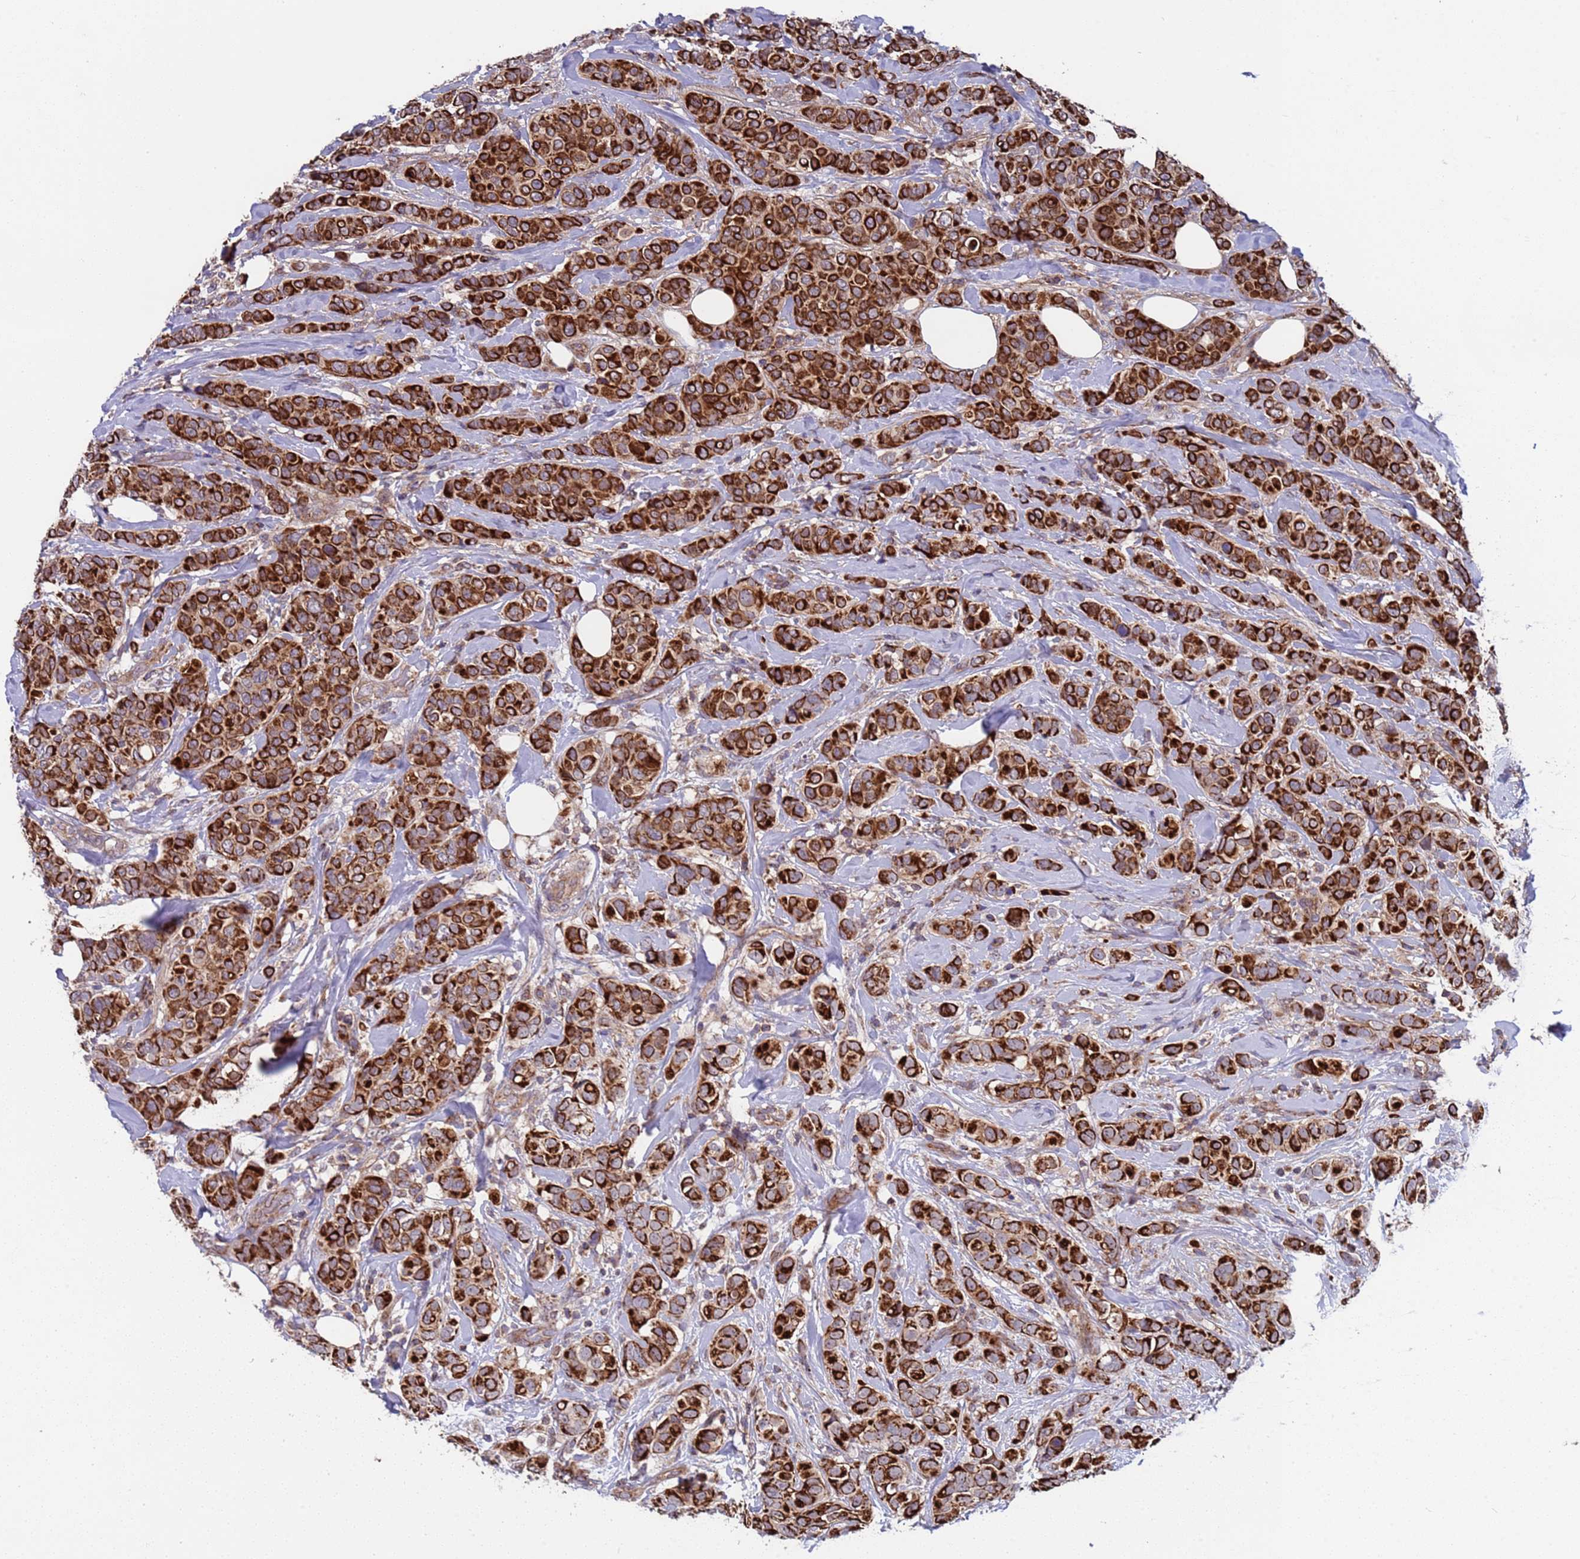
{"staining": {"intensity": "strong", "quantity": ">75%", "location": "cytoplasmic/membranous"}, "tissue": "breast cancer", "cell_type": "Tumor cells", "image_type": "cancer", "snomed": [{"axis": "morphology", "description": "Lobular carcinoma"}, {"axis": "topography", "description": "Breast"}], "caption": "Protein staining of lobular carcinoma (breast) tissue reveals strong cytoplasmic/membranous expression in approximately >75% of tumor cells.", "gene": "ACAD8", "patient": {"sex": "female", "age": 51}}